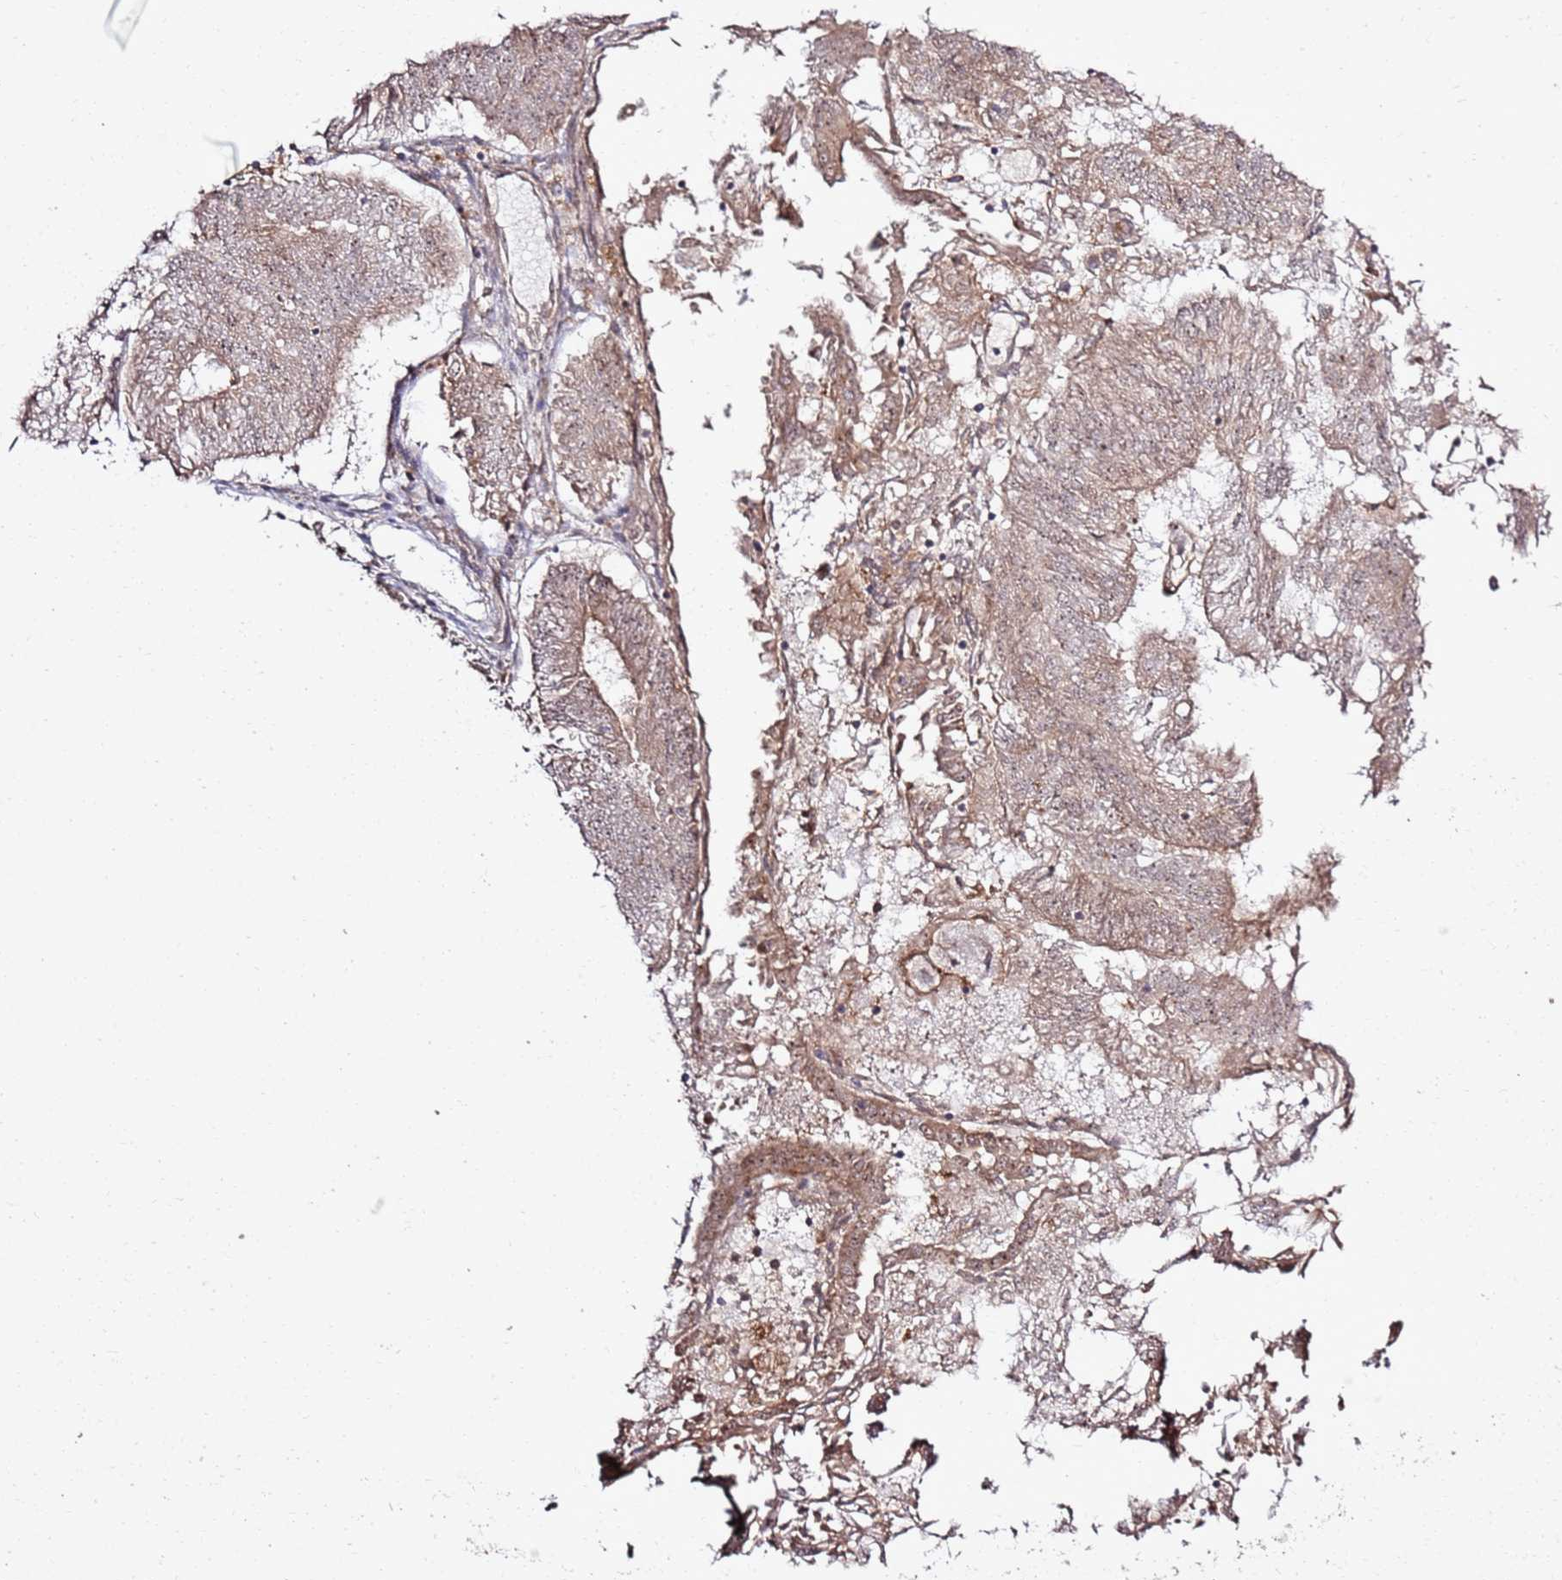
{"staining": {"intensity": "weak", "quantity": ">75%", "location": "cytoplasmic/membranous,nuclear"}, "tissue": "endometrial cancer", "cell_type": "Tumor cells", "image_type": "cancer", "snomed": [{"axis": "morphology", "description": "Adenocarcinoma, NOS"}, {"axis": "topography", "description": "Endometrium"}], "caption": "Human adenocarcinoma (endometrial) stained for a protein (brown) reveals weak cytoplasmic/membranous and nuclear positive positivity in about >75% of tumor cells.", "gene": "CNPY1", "patient": {"sex": "female", "age": 58}}